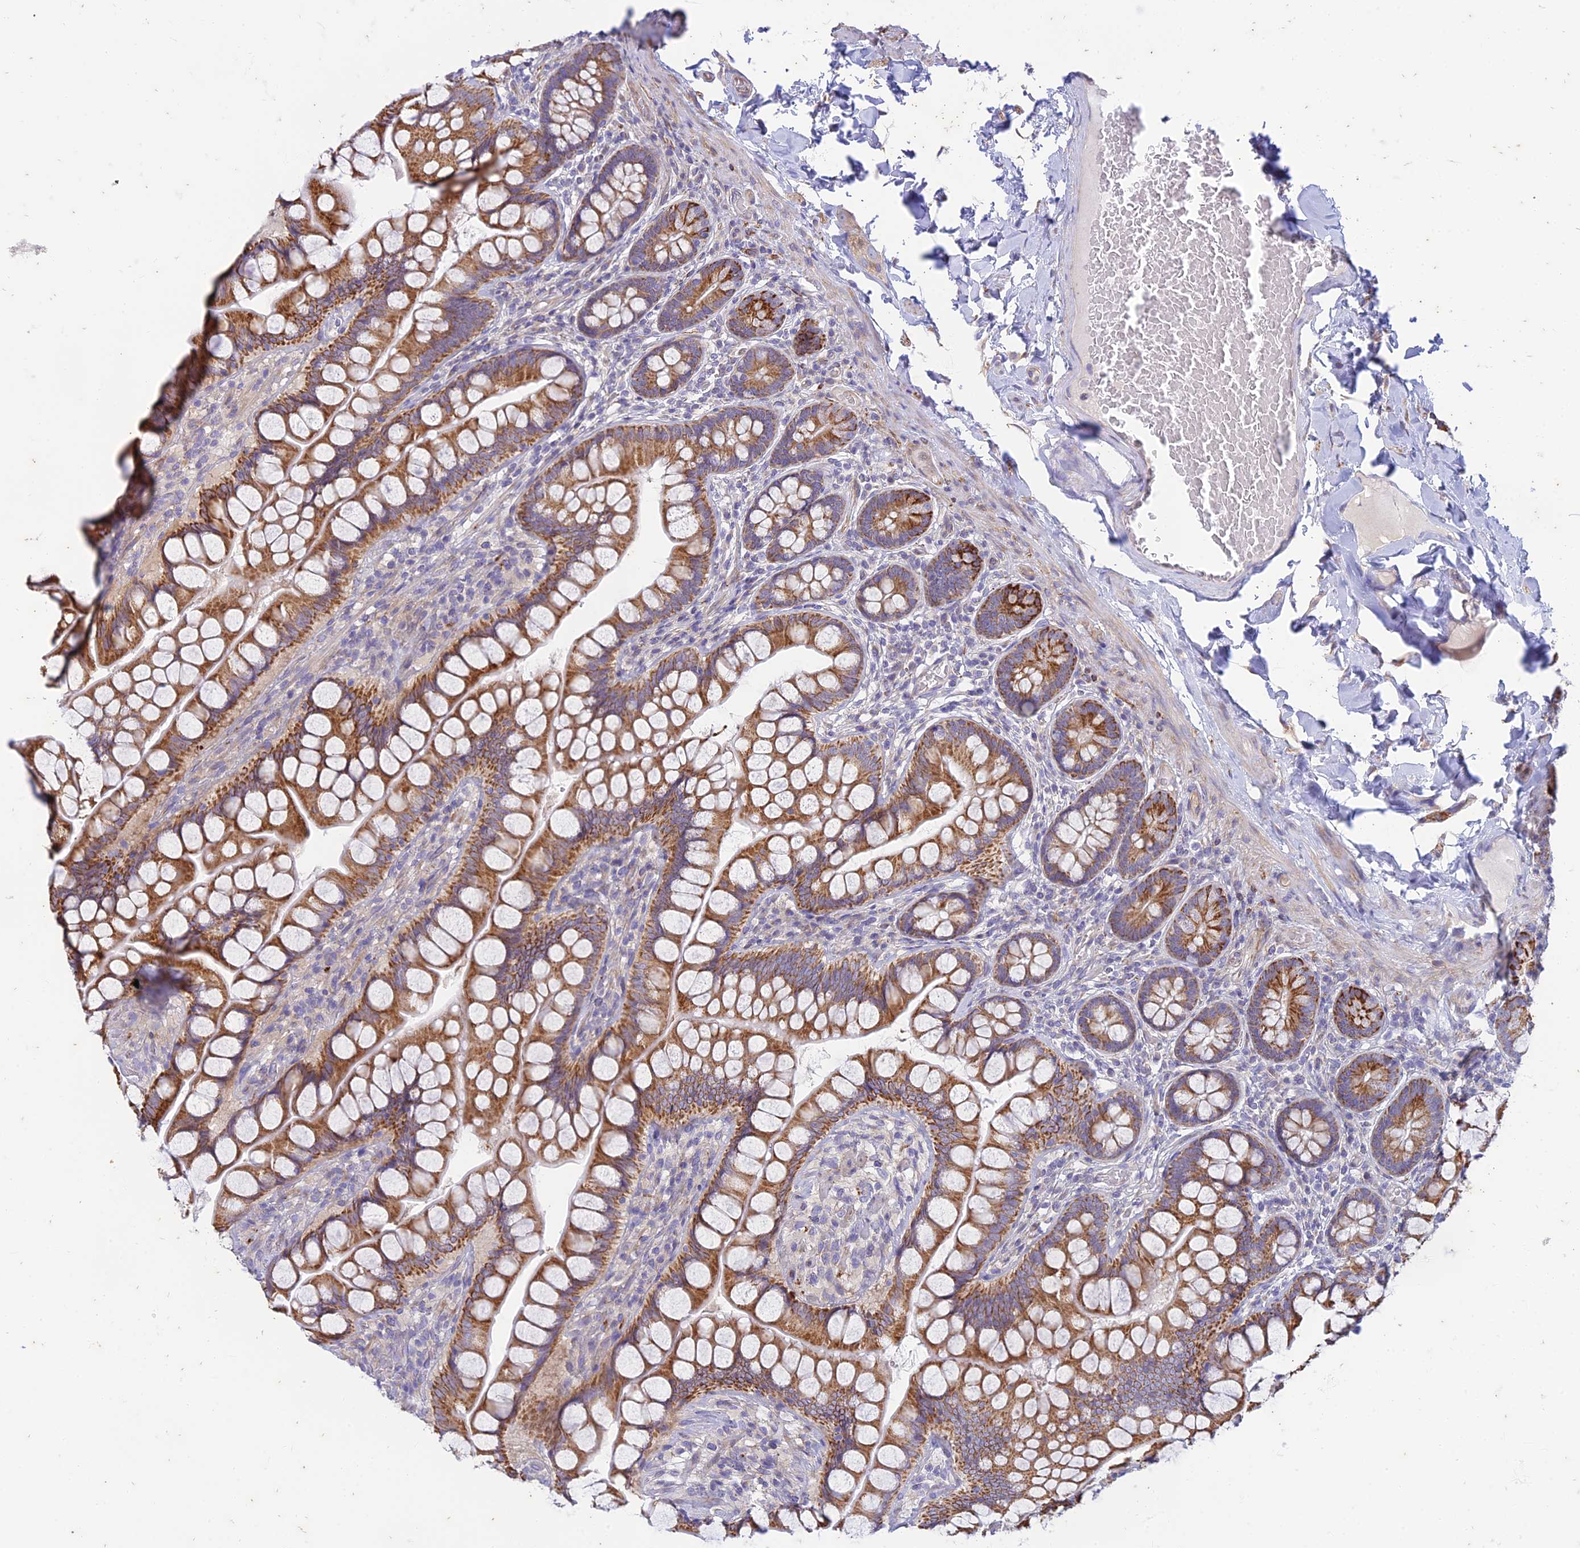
{"staining": {"intensity": "strong", "quantity": ">75%", "location": "cytoplasmic/membranous"}, "tissue": "small intestine", "cell_type": "Glandular cells", "image_type": "normal", "snomed": [{"axis": "morphology", "description": "Normal tissue, NOS"}, {"axis": "topography", "description": "Small intestine"}], "caption": "Benign small intestine demonstrates strong cytoplasmic/membranous positivity in about >75% of glandular cells (brown staining indicates protein expression, while blue staining denotes nuclei)..", "gene": "PTCD2", "patient": {"sex": "male", "age": 70}}